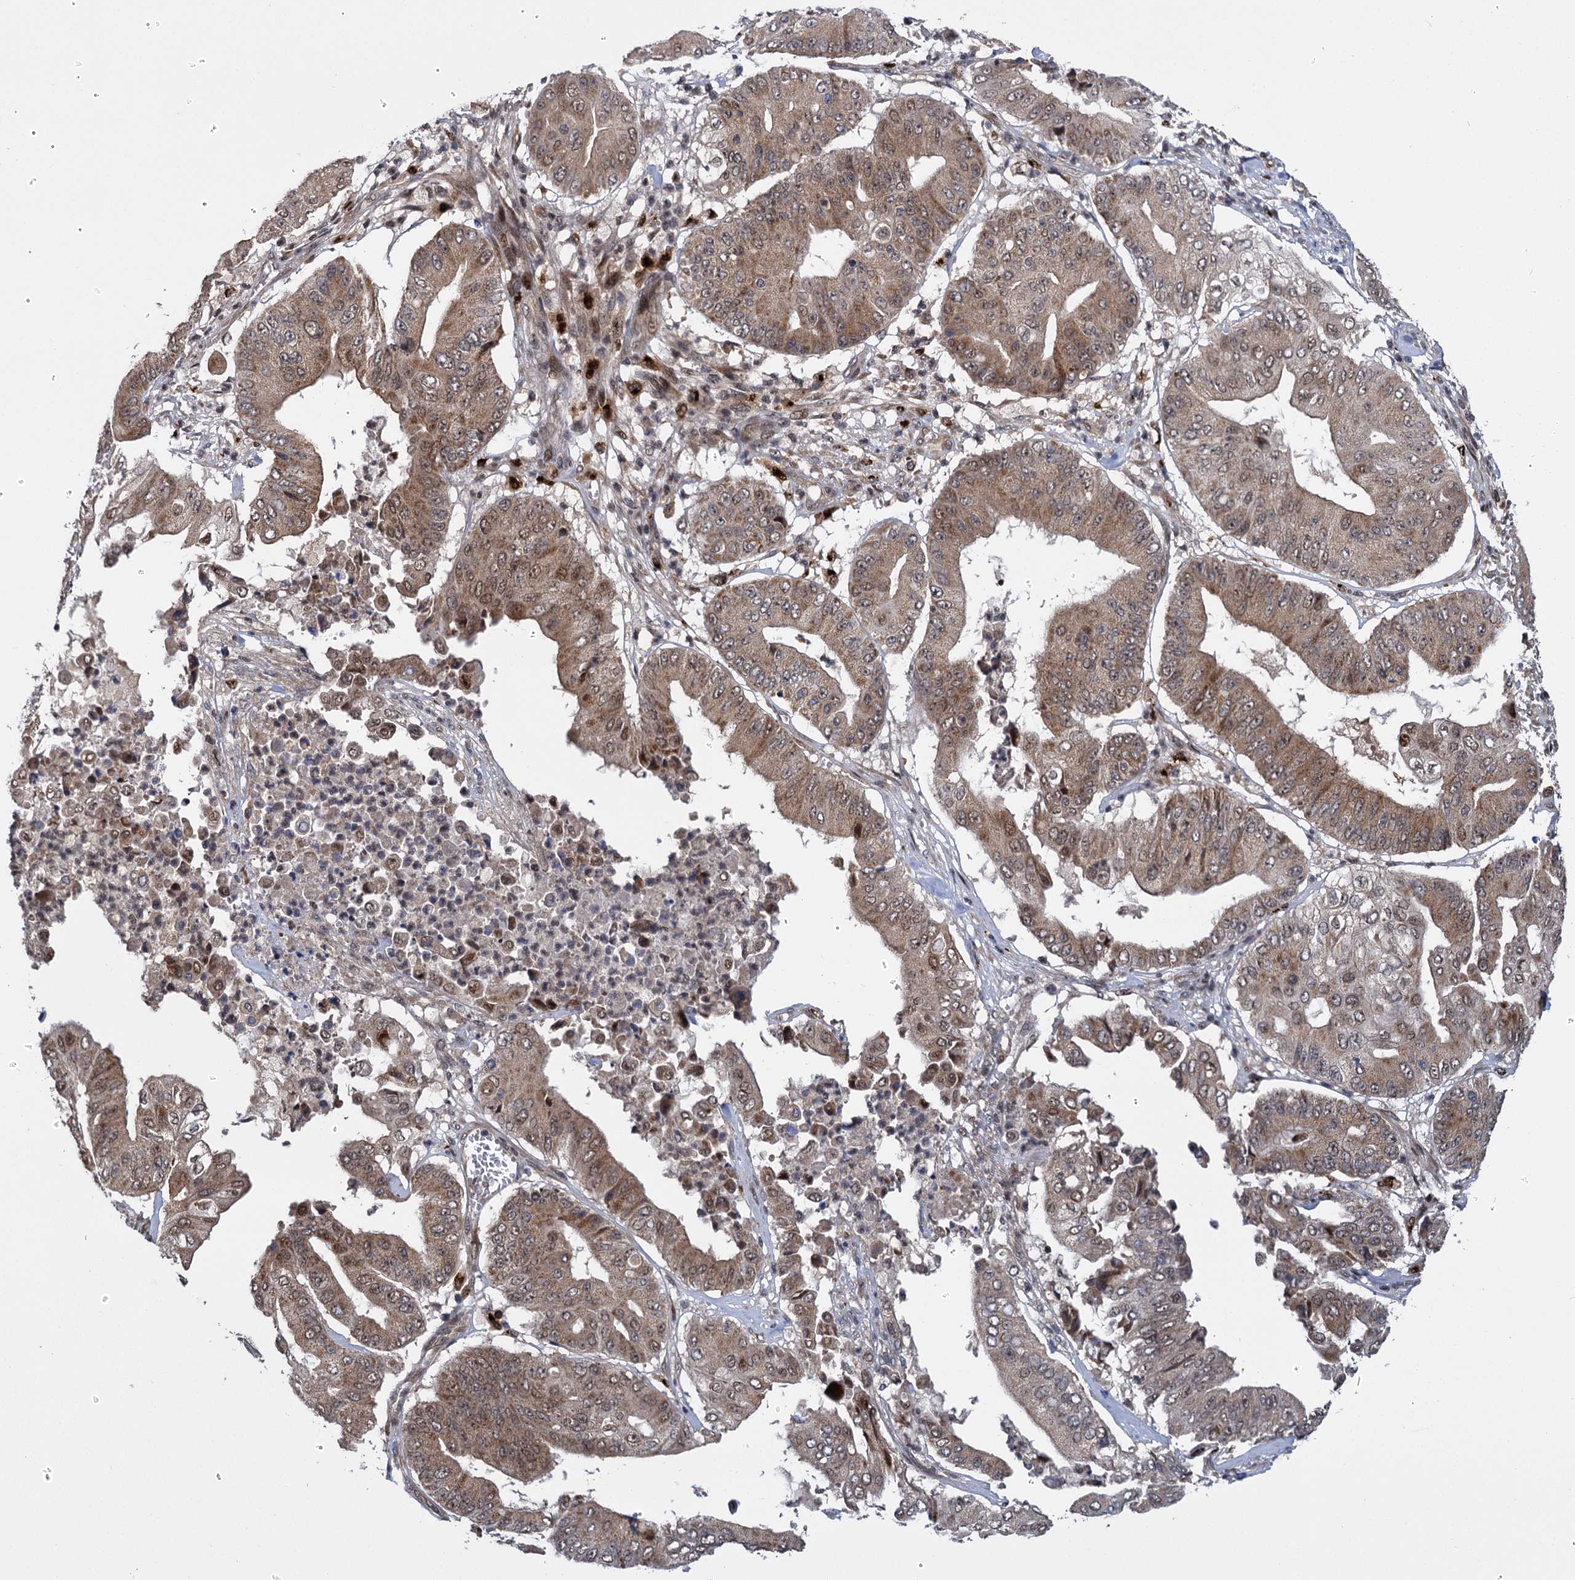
{"staining": {"intensity": "moderate", "quantity": ">75%", "location": "cytoplasmic/membranous,nuclear"}, "tissue": "pancreatic cancer", "cell_type": "Tumor cells", "image_type": "cancer", "snomed": [{"axis": "morphology", "description": "Adenocarcinoma, NOS"}, {"axis": "topography", "description": "Pancreas"}], "caption": "Immunohistochemical staining of pancreatic cancer displays moderate cytoplasmic/membranous and nuclear protein expression in about >75% of tumor cells.", "gene": "GAL3ST4", "patient": {"sex": "female", "age": 77}}